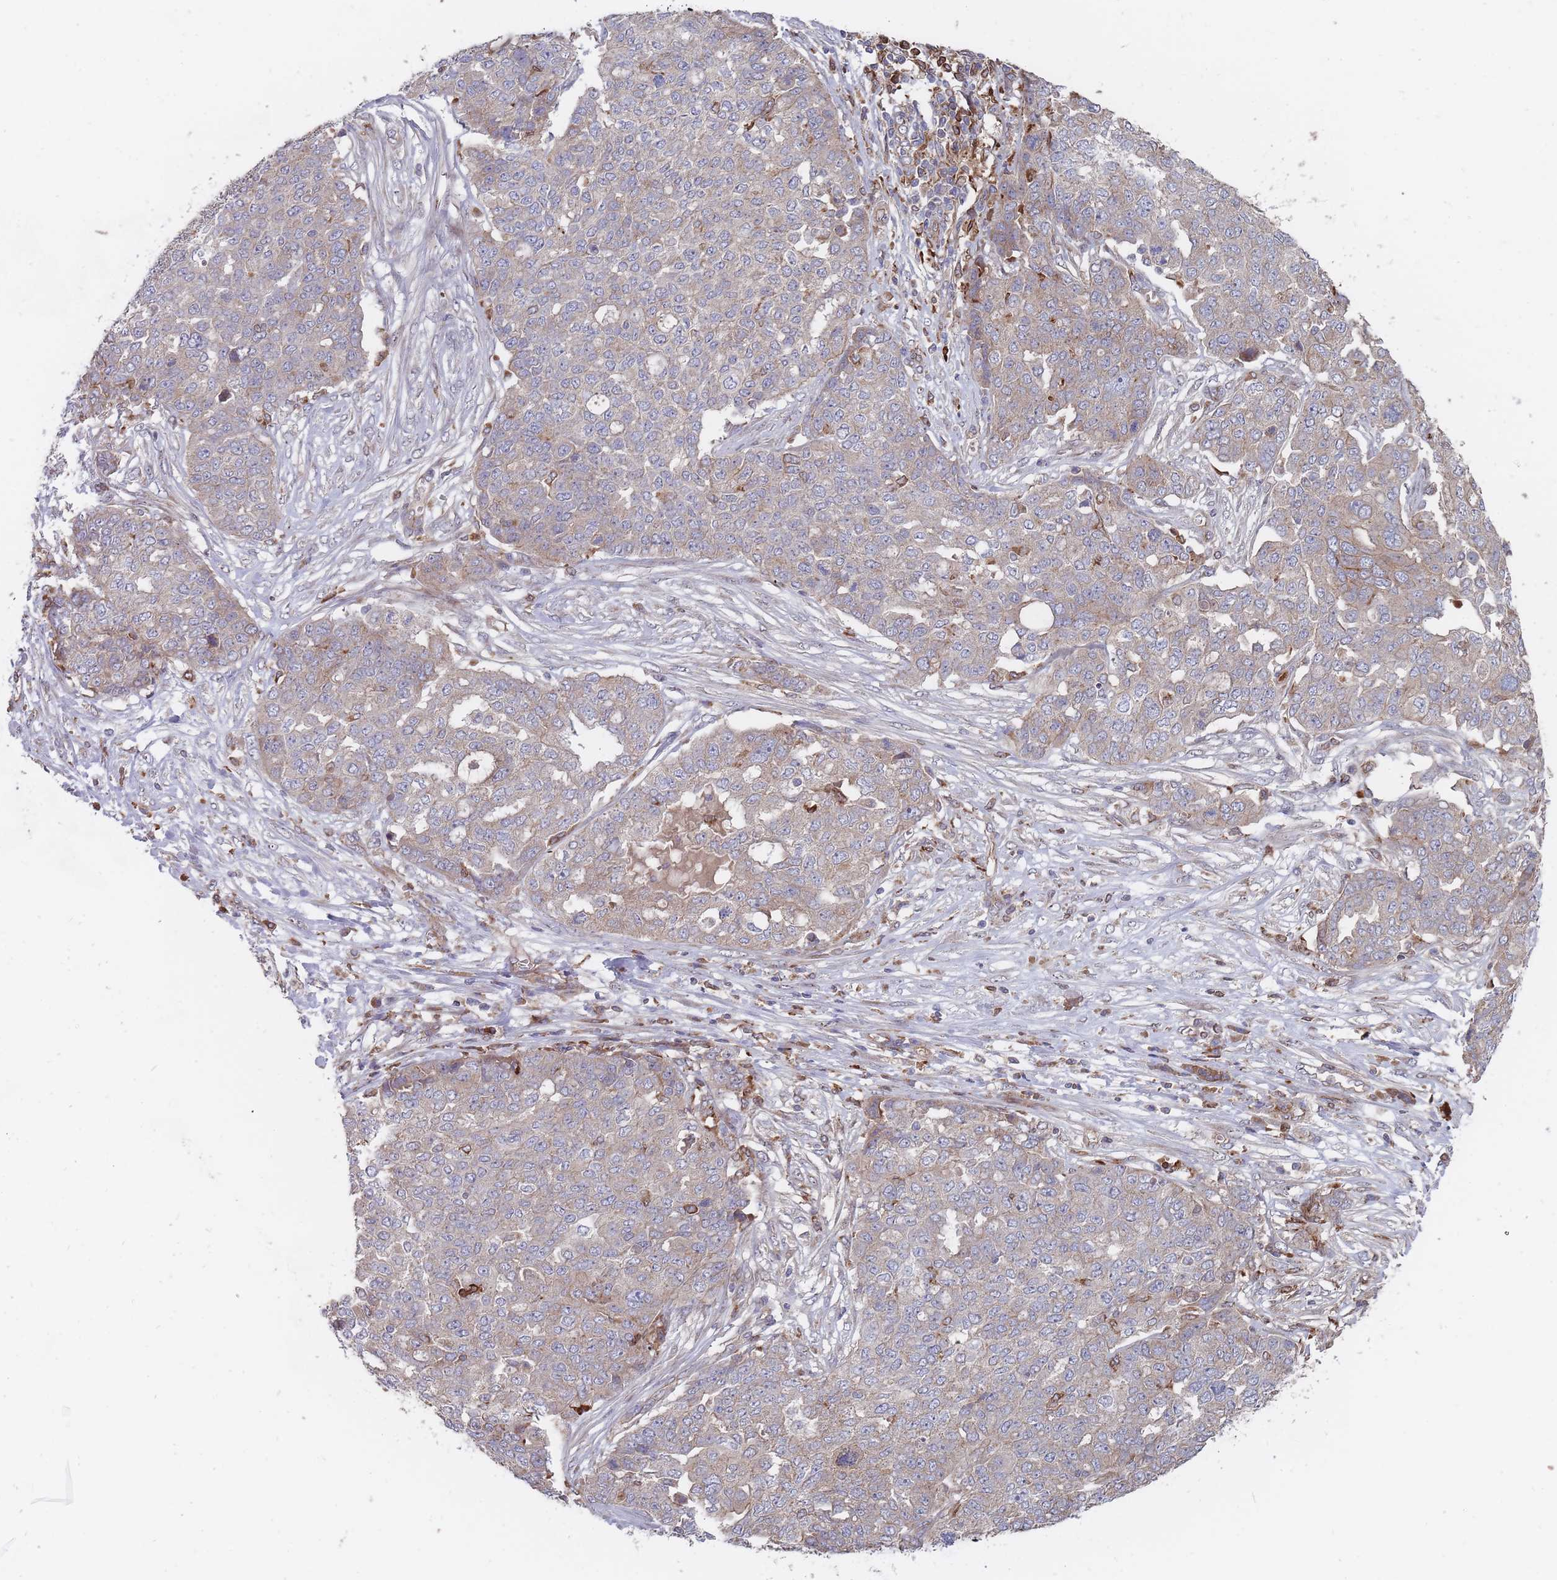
{"staining": {"intensity": "weak", "quantity": "25%-75%", "location": "cytoplasmic/membranous"}, "tissue": "ovarian cancer", "cell_type": "Tumor cells", "image_type": "cancer", "snomed": [{"axis": "morphology", "description": "Cystadenocarcinoma, serous, NOS"}, {"axis": "topography", "description": "Soft tissue"}, {"axis": "topography", "description": "Ovary"}], "caption": "Ovarian cancer stained for a protein displays weak cytoplasmic/membranous positivity in tumor cells.", "gene": "THSD7B", "patient": {"sex": "female", "age": 57}}